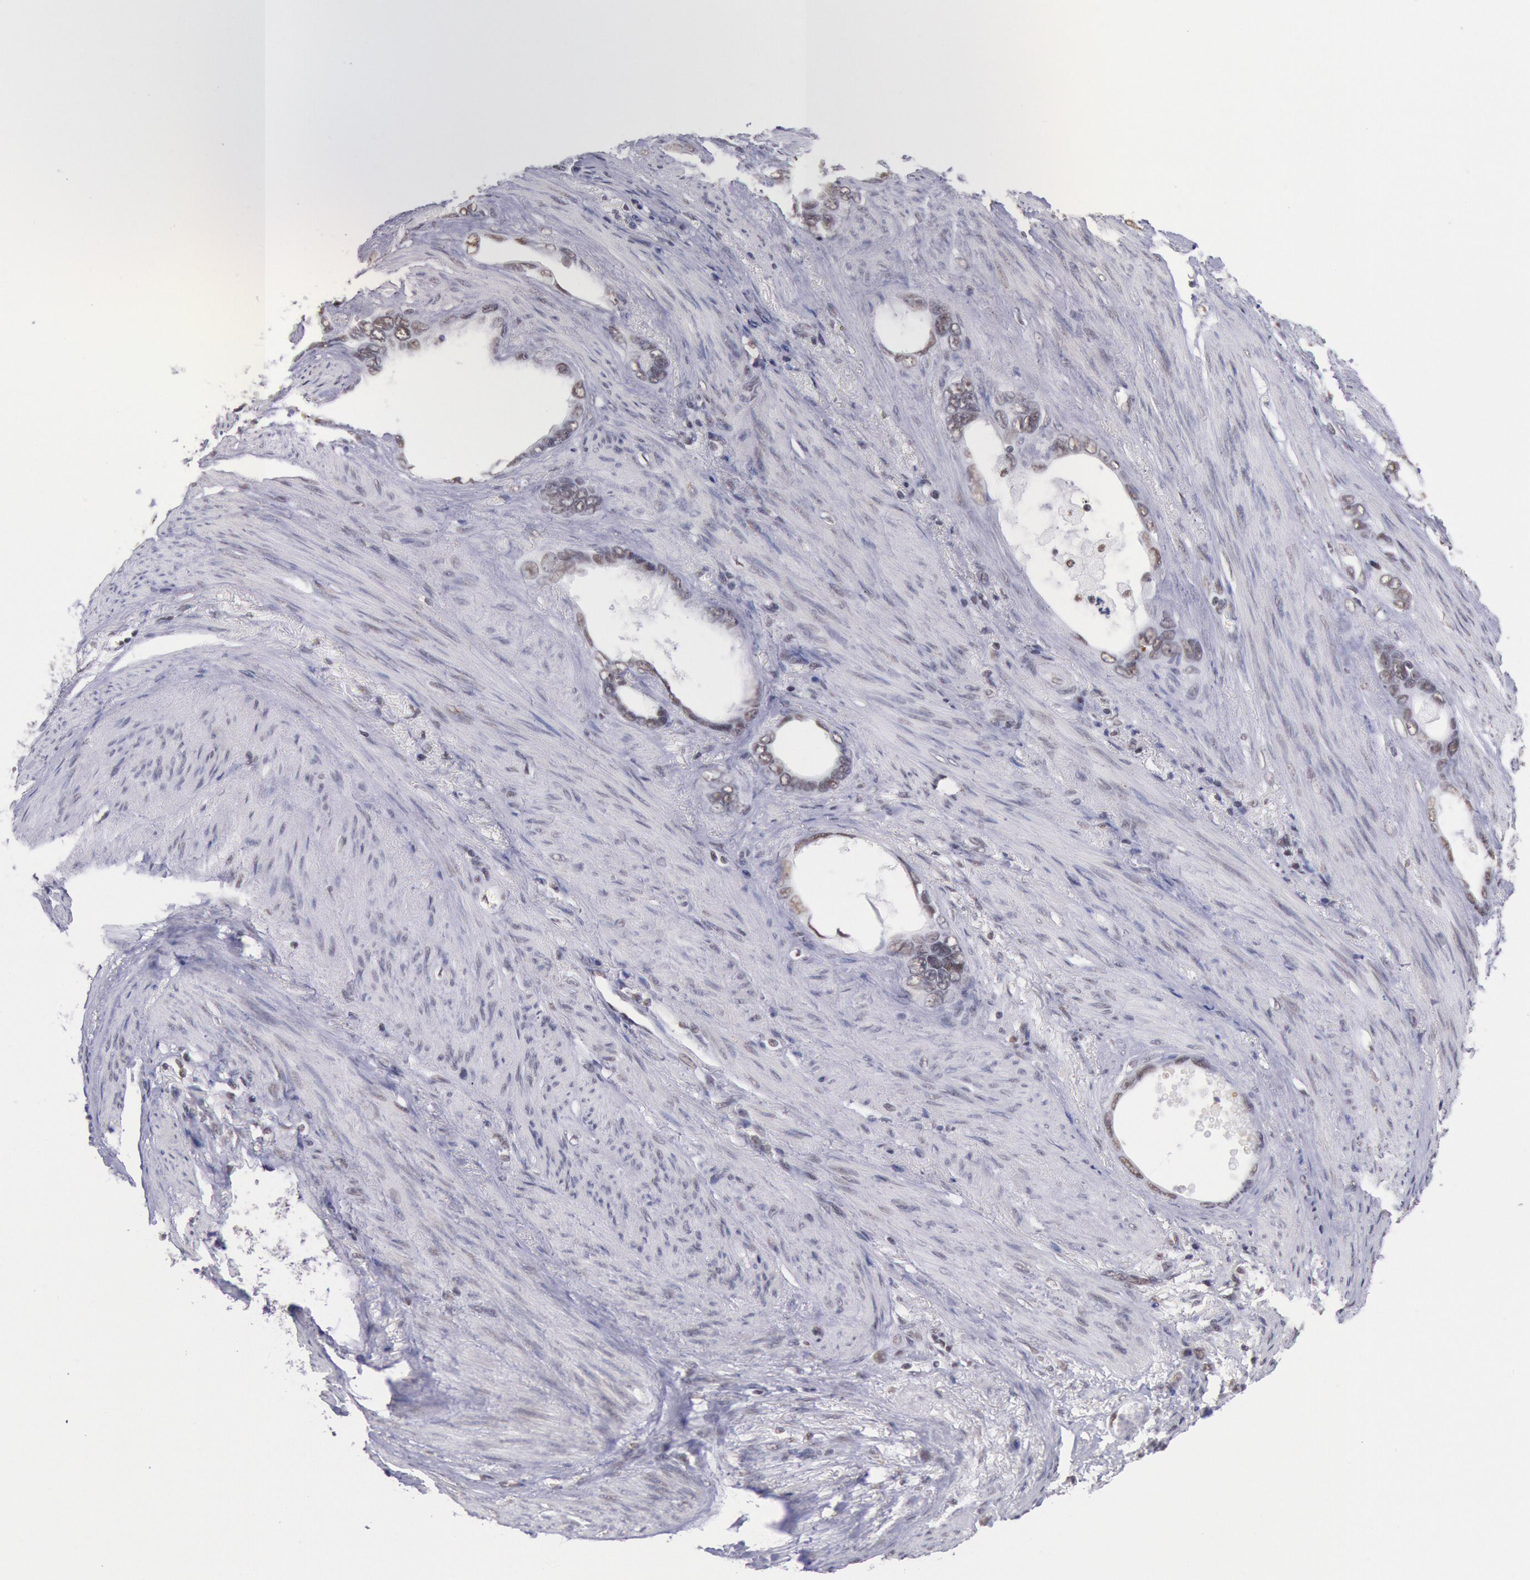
{"staining": {"intensity": "weak", "quantity": ">75%", "location": "nuclear"}, "tissue": "stomach cancer", "cell_type": "Tumor cells", "image_type": "cancer", "snomed": [{"axis": "morphology", "description": "Adenocarcinoma, NOS"}, {"axis": "topography", "description": "Stomach"}], "caption": "Immunohistochemistry of stomach cancer (adenocarcinoma) shows low levels of weak nuclear staining in approximately >75% of tumor cells.", "gene": "SNRPD3", "patient": {"sex": "male", "age": 78}}